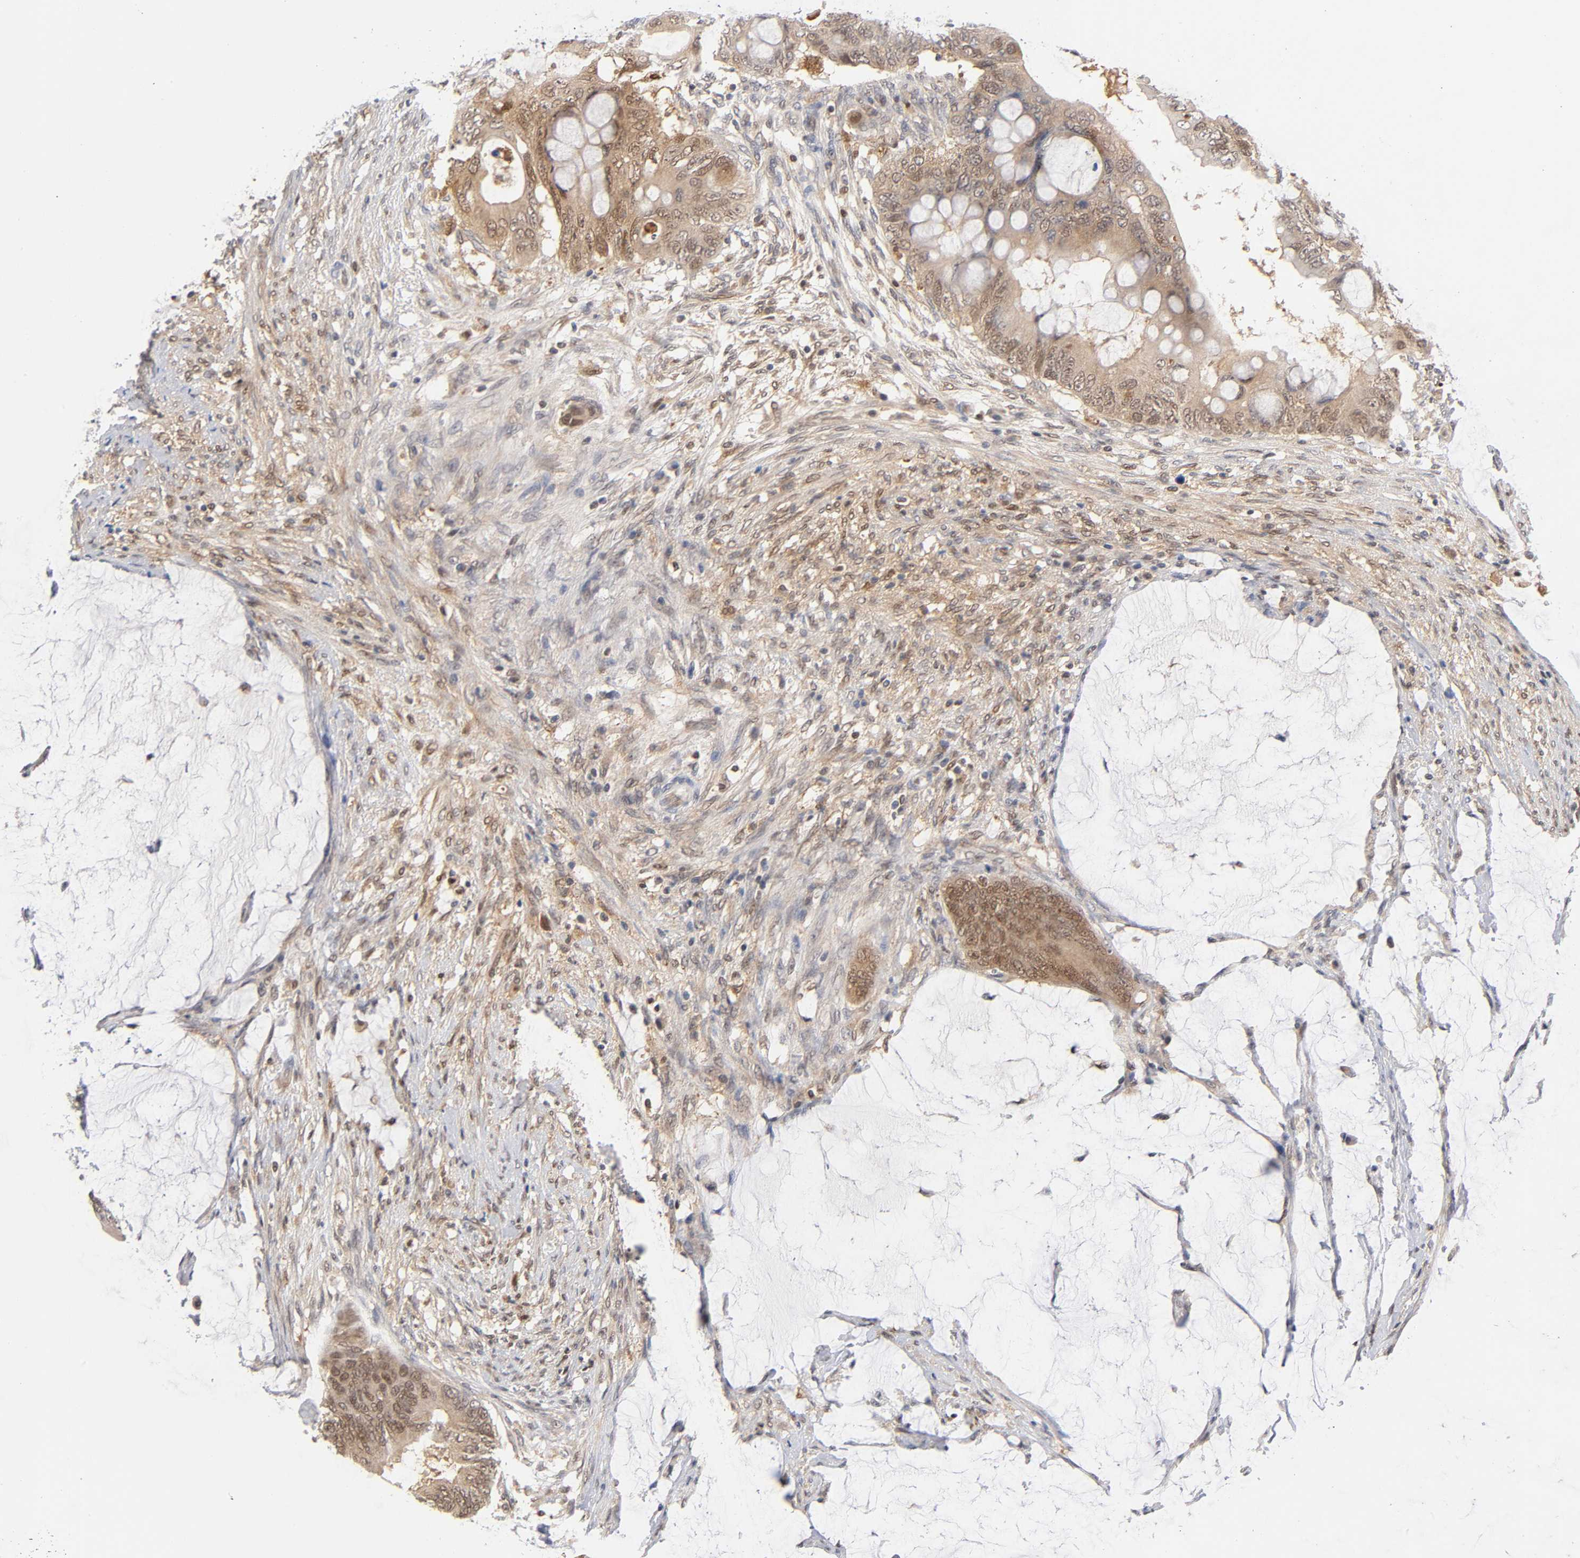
{"staining": {"intensity": "moderate", "quantity": ">75%", "location": "cytoplasmic/membranous"}, "tissue": "colorectal cancer", "cell_type": "Tumor cells", "image_type": "cancer", "snomed": [{"axis": "morphology", "description": "Normal tissue, NOS"}, {"axis": "morphology", "description": "Adenocarcinoma, NOS"}, {"axis": "topography", "description": "Rectum"}, {"axis": "topography", "description": "Peripheral nerve tissue"}], "caption": "A brown stain highlights moderate cytoplasmic/membranous staining of a protein in colorectal cancer tumor cells.", "gene": "DFFB", "patient": {"sex": "female", "age": 77}}